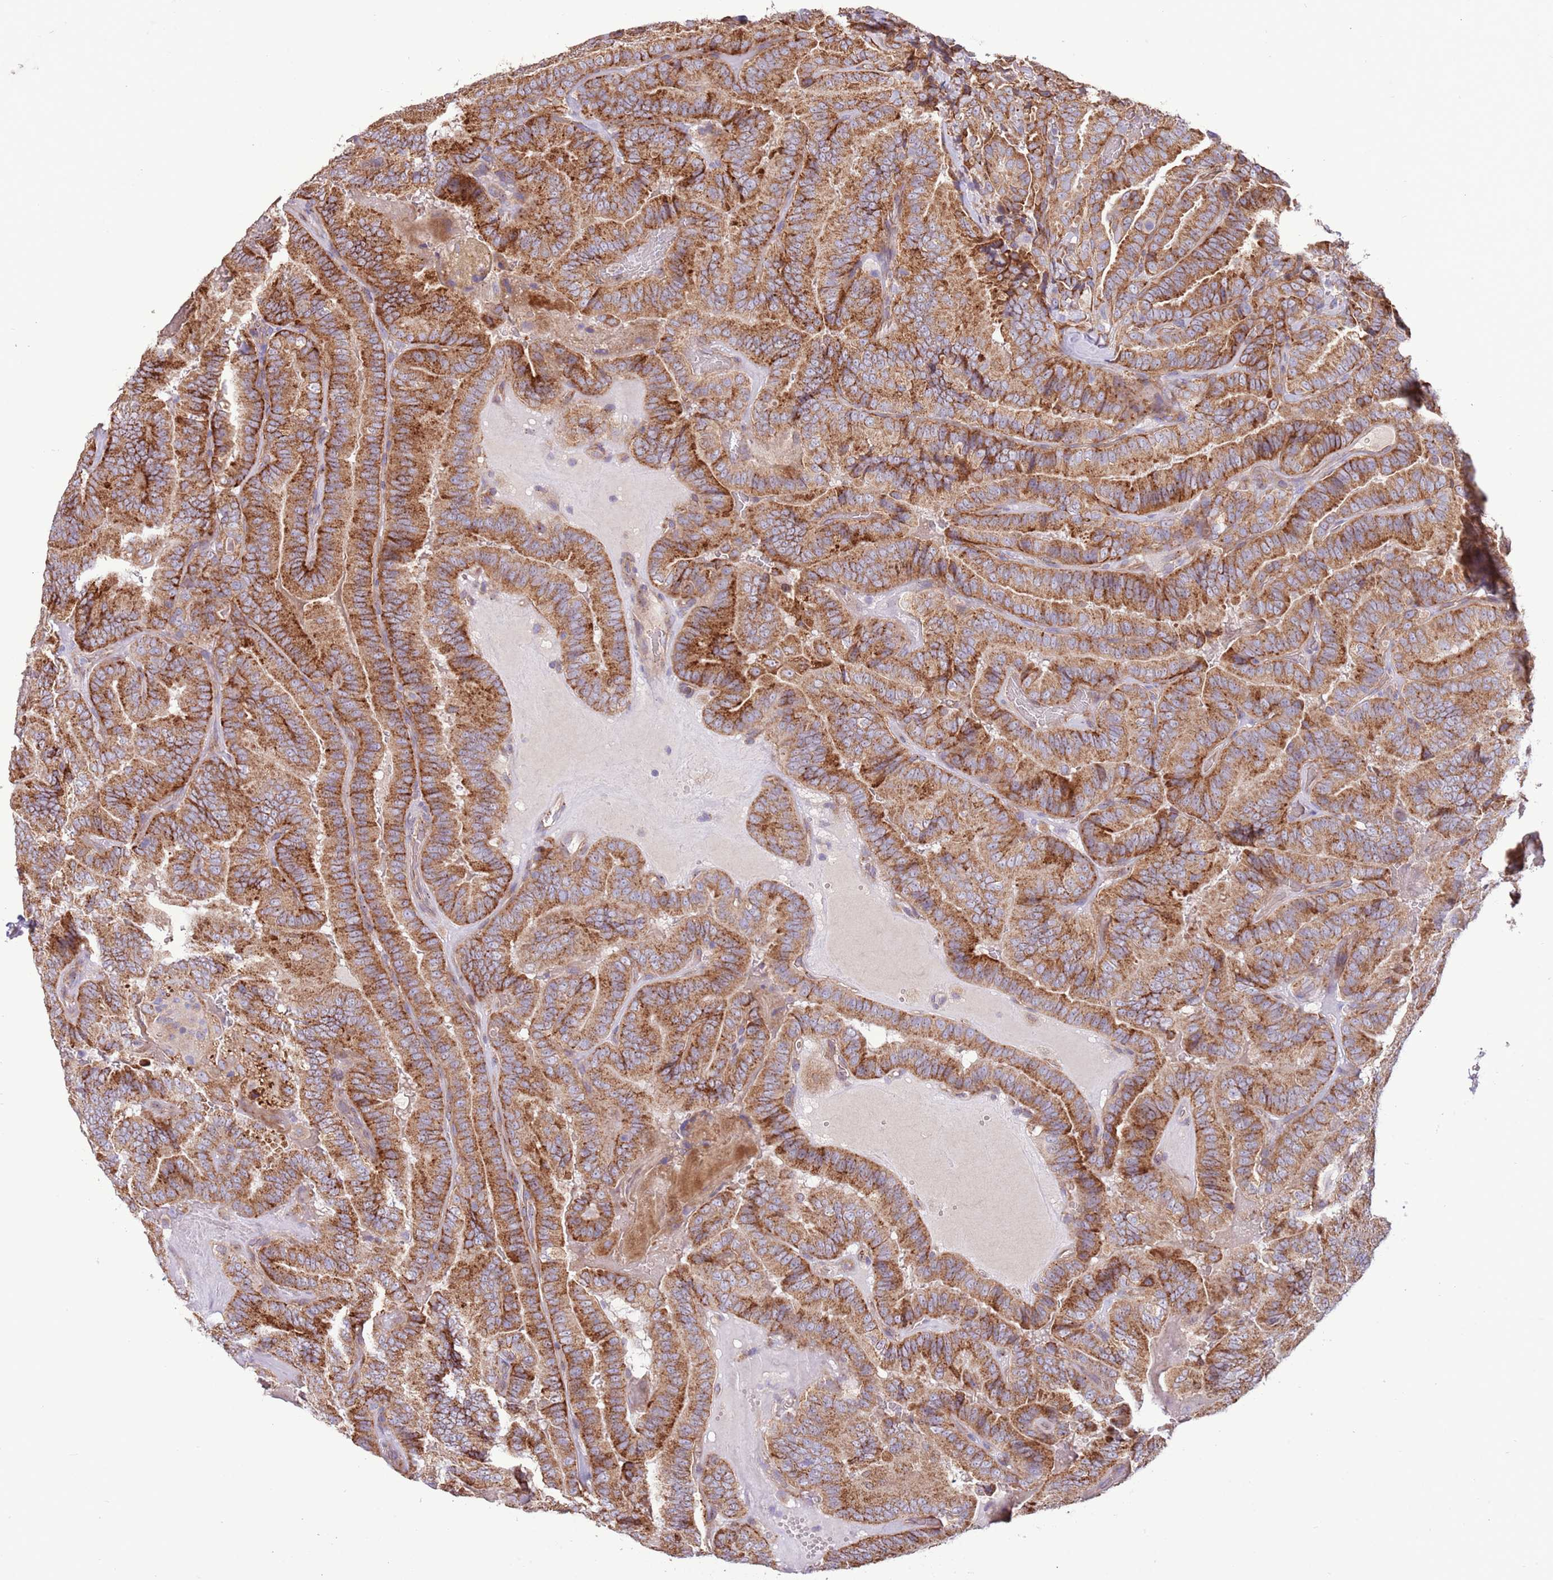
{"staining": {"intensity": "moderate", "quantity": ">75%", "location": "cytoplasmic/membranous"}, "tissue": "thyroid cancer", "cell_type": "Tumor cells", "image_type": "cancer", "snomed": [{"axis": "morphology", "description": "Papillary adenocarcinoma, NOS"}, {"axis": "topography", "description": "Thyroid gland"}], "caption": "Thyroid cancer (papillary adenocarcinoma) was stained to show a protein in brown. There is medium levels of moderate cytoplasmic/membranous staining in about >75% of tumor cells.", "gene": "DOCK6", "patient": {"sex": "male", "age": 61}}